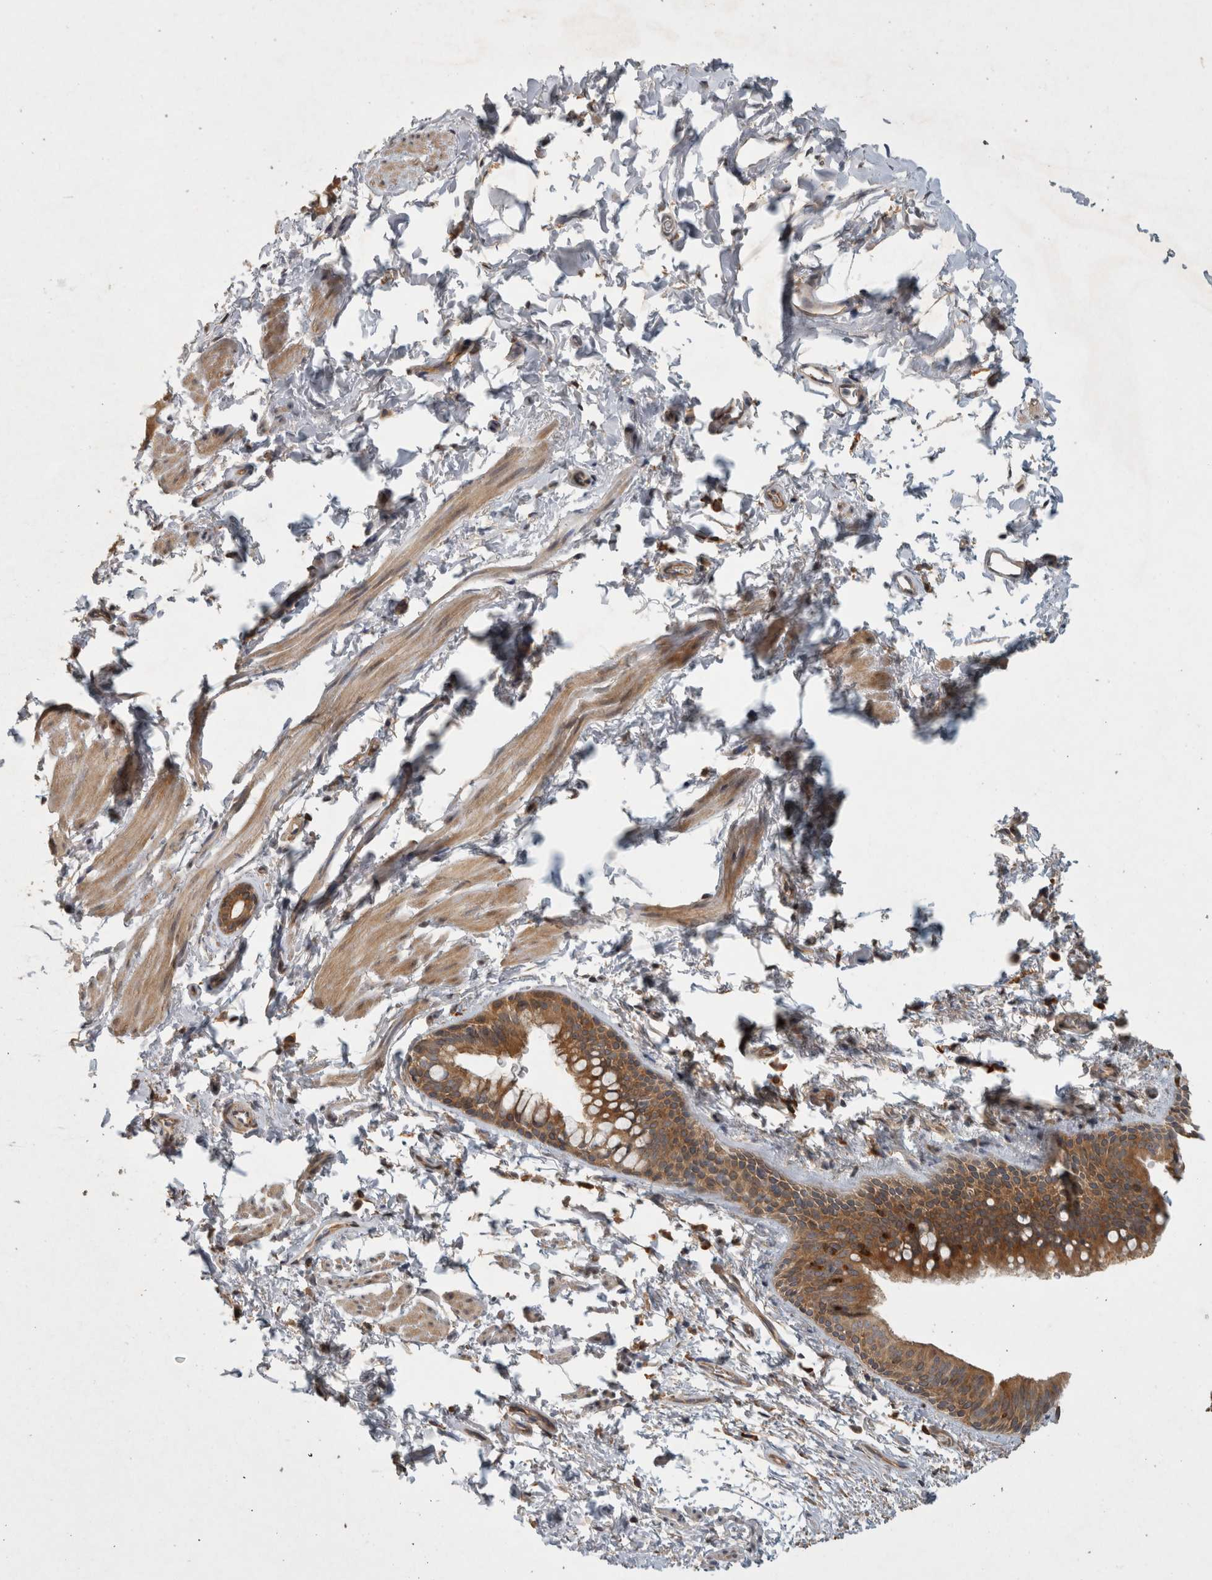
{"staining": {"intensity": "moderate", "quantity": ">75%", "location": "cytoplasmic/membranous"}, "tissue": "bronchus", "cell_type": "Respiratory epithelial cells", "image_type": "normal", "snomed": [{"axis": "morphology", "description": "Normal tissue, NOS"}, {"axis": "topography", "description": "Cartilage tissue"}, {"axis": "topography", "description": "Bronchus"}, {"axis": "topography", "description": "Lung"}], "caption": "Immunohistochemical staining of benign human bronchus reveals moderate cytoplasmic/membranous protein staining in about >75% of respiratory epithelial cells. The staining was performed using DAB, with brown indicating positive protein expression. Nuclei are stained blue with hematoxylin.", "gene": "VEPH1", "patient": {"sex": "male", "age": 64}}